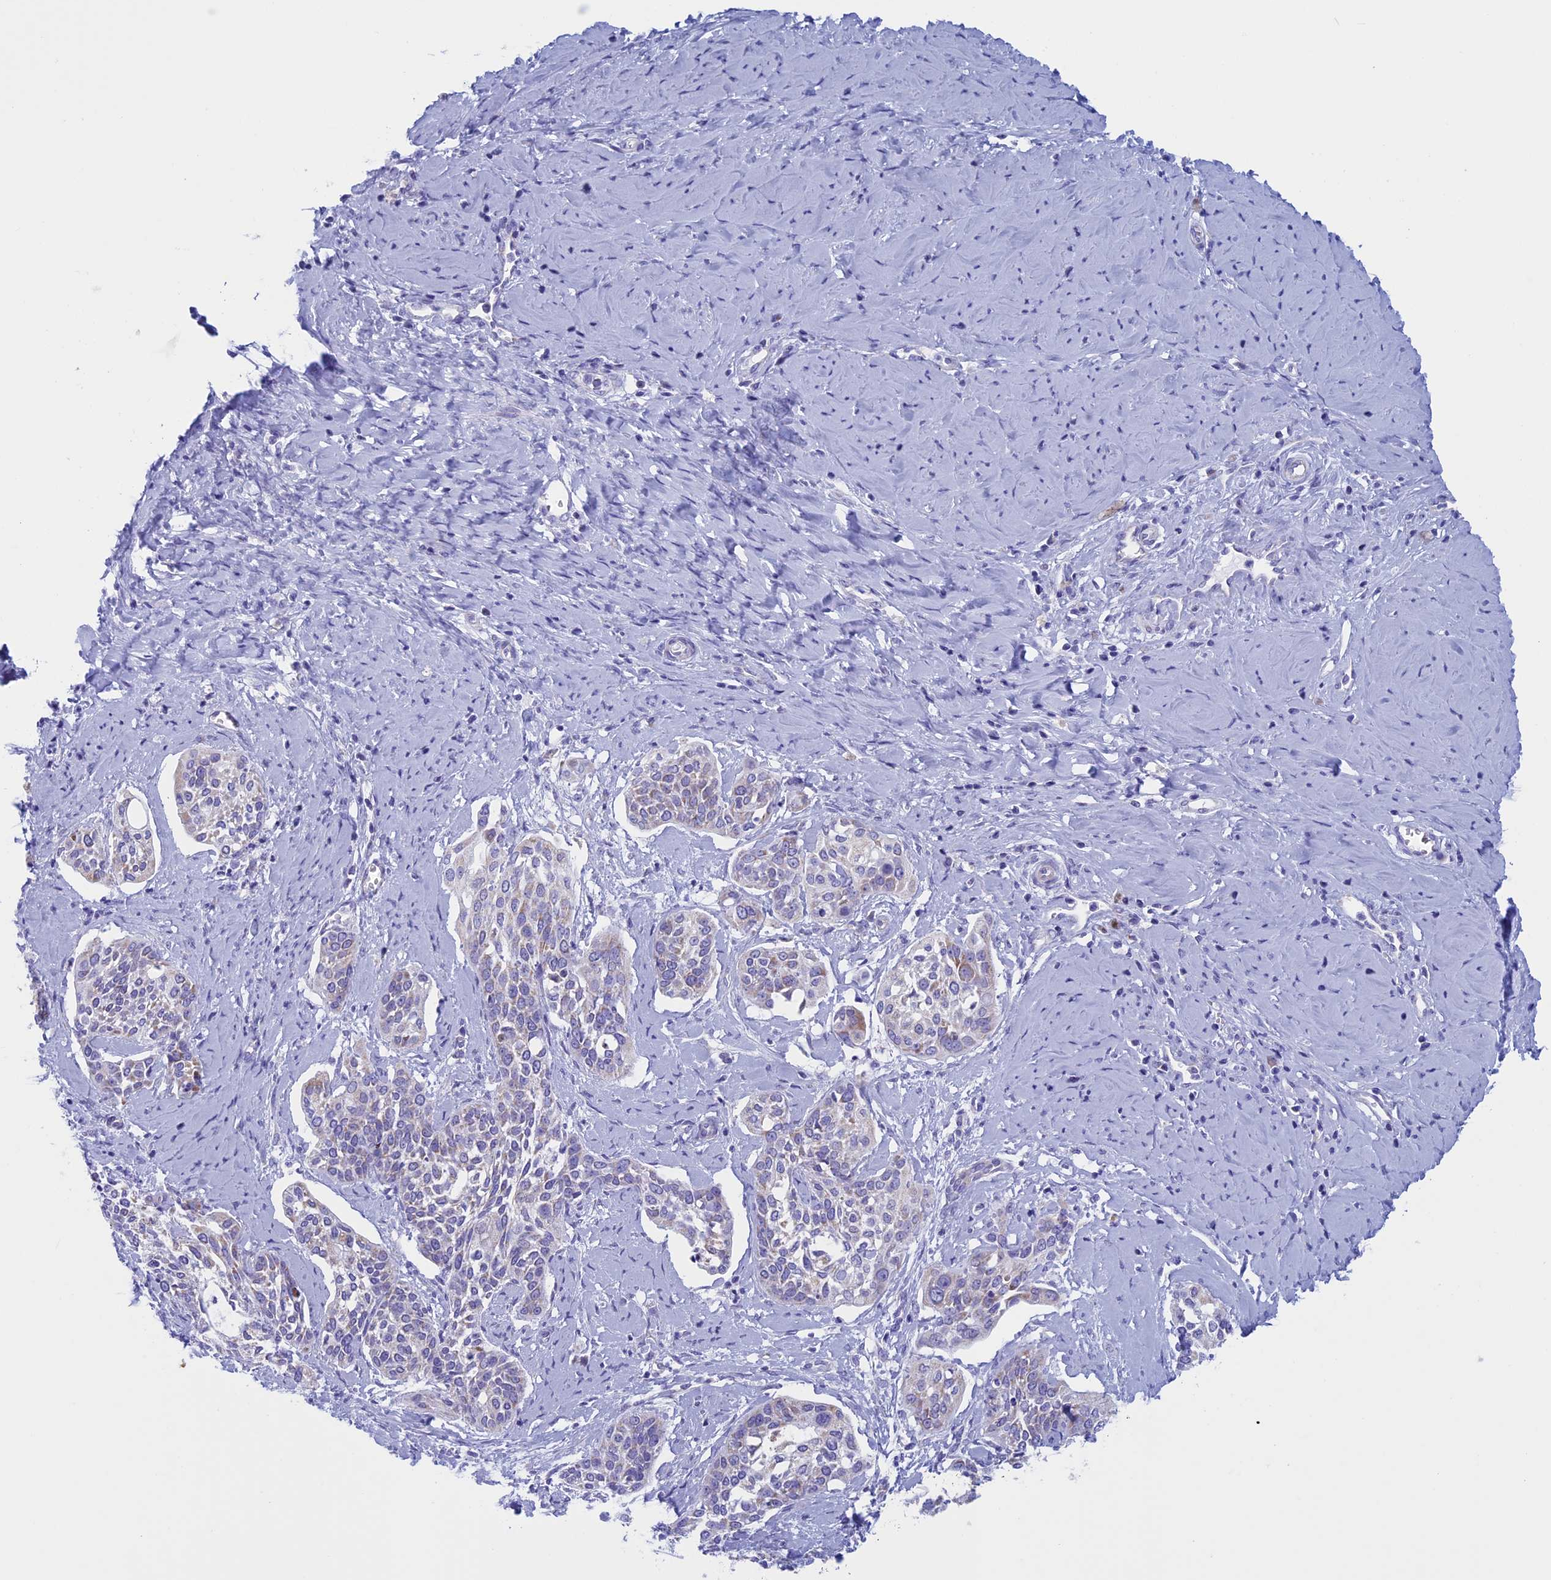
{"staining": {"intensity": "weak", "quantity": "<25%", "location": "cytoplasmic/membranous"}, "tissue": "cervical cancer", "cell_type": "Tumor cells", "image_type": "cancer", "snomed": [{"axis": "morphology", "description": "Squamous cell carcinoma, NOS"}, {"axis": "topography", "description": "Cervix"}], "caption": "Image shows no significant protein positivity in tumor cells of squamous cell carcinoma (cervical).", "gene": "NDUFB9", "patient": {"sex": "female", "age": 44}}